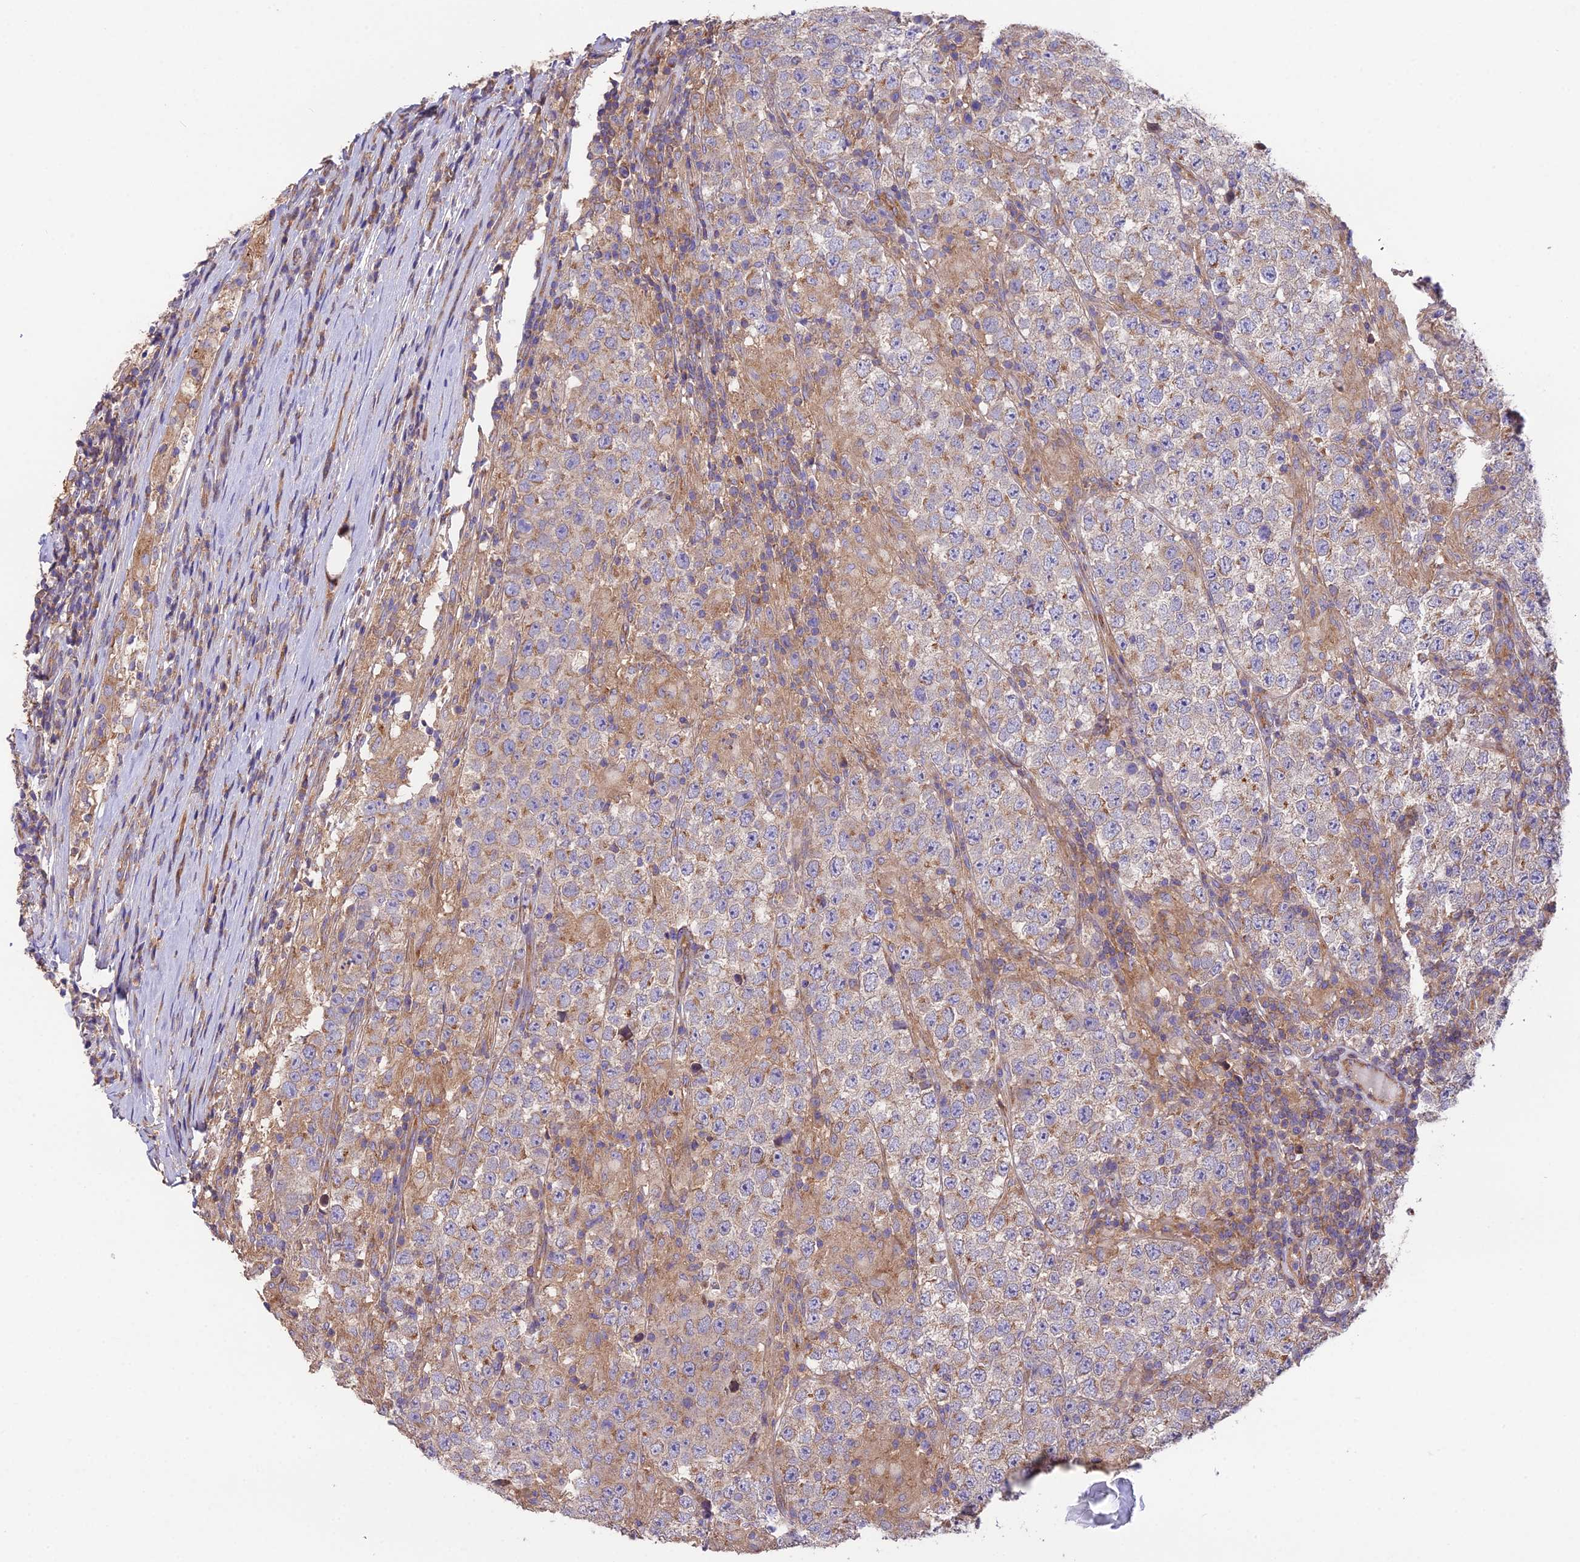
{"staining": {"intensity": "moderate", "quantity": "25%-75%", "location": "cytoplasmic/membranous"}, "tissue": "testis cancer", "cell_type": "Tumor cells", "image_type": "cancer", "snomed": [{"axis": "morphology", "description": "Normal tissue, NOS"}, {"axis": "morphology", "description": "Urothelial carcinoma, High grade"}, {"axis": "morphology", "description": "Seminoma, NOS"}, {"axis": "morphology", "description": "Carcinoma, Embryonal, NOS"}, {"axis": "topography", "description": "Urinary bladder"}, {"axis": "topography", "description": "Testis"}], "caption": "A high-resolution micrograph shows IHC staining of seminoma (testis), which demonstrates moderate cytoplasmic/membranous expression in approximately 25%-75% of tumor cells.", "gene": "BLOC1S4", "patient": {"sex": "male", "age": 41}}